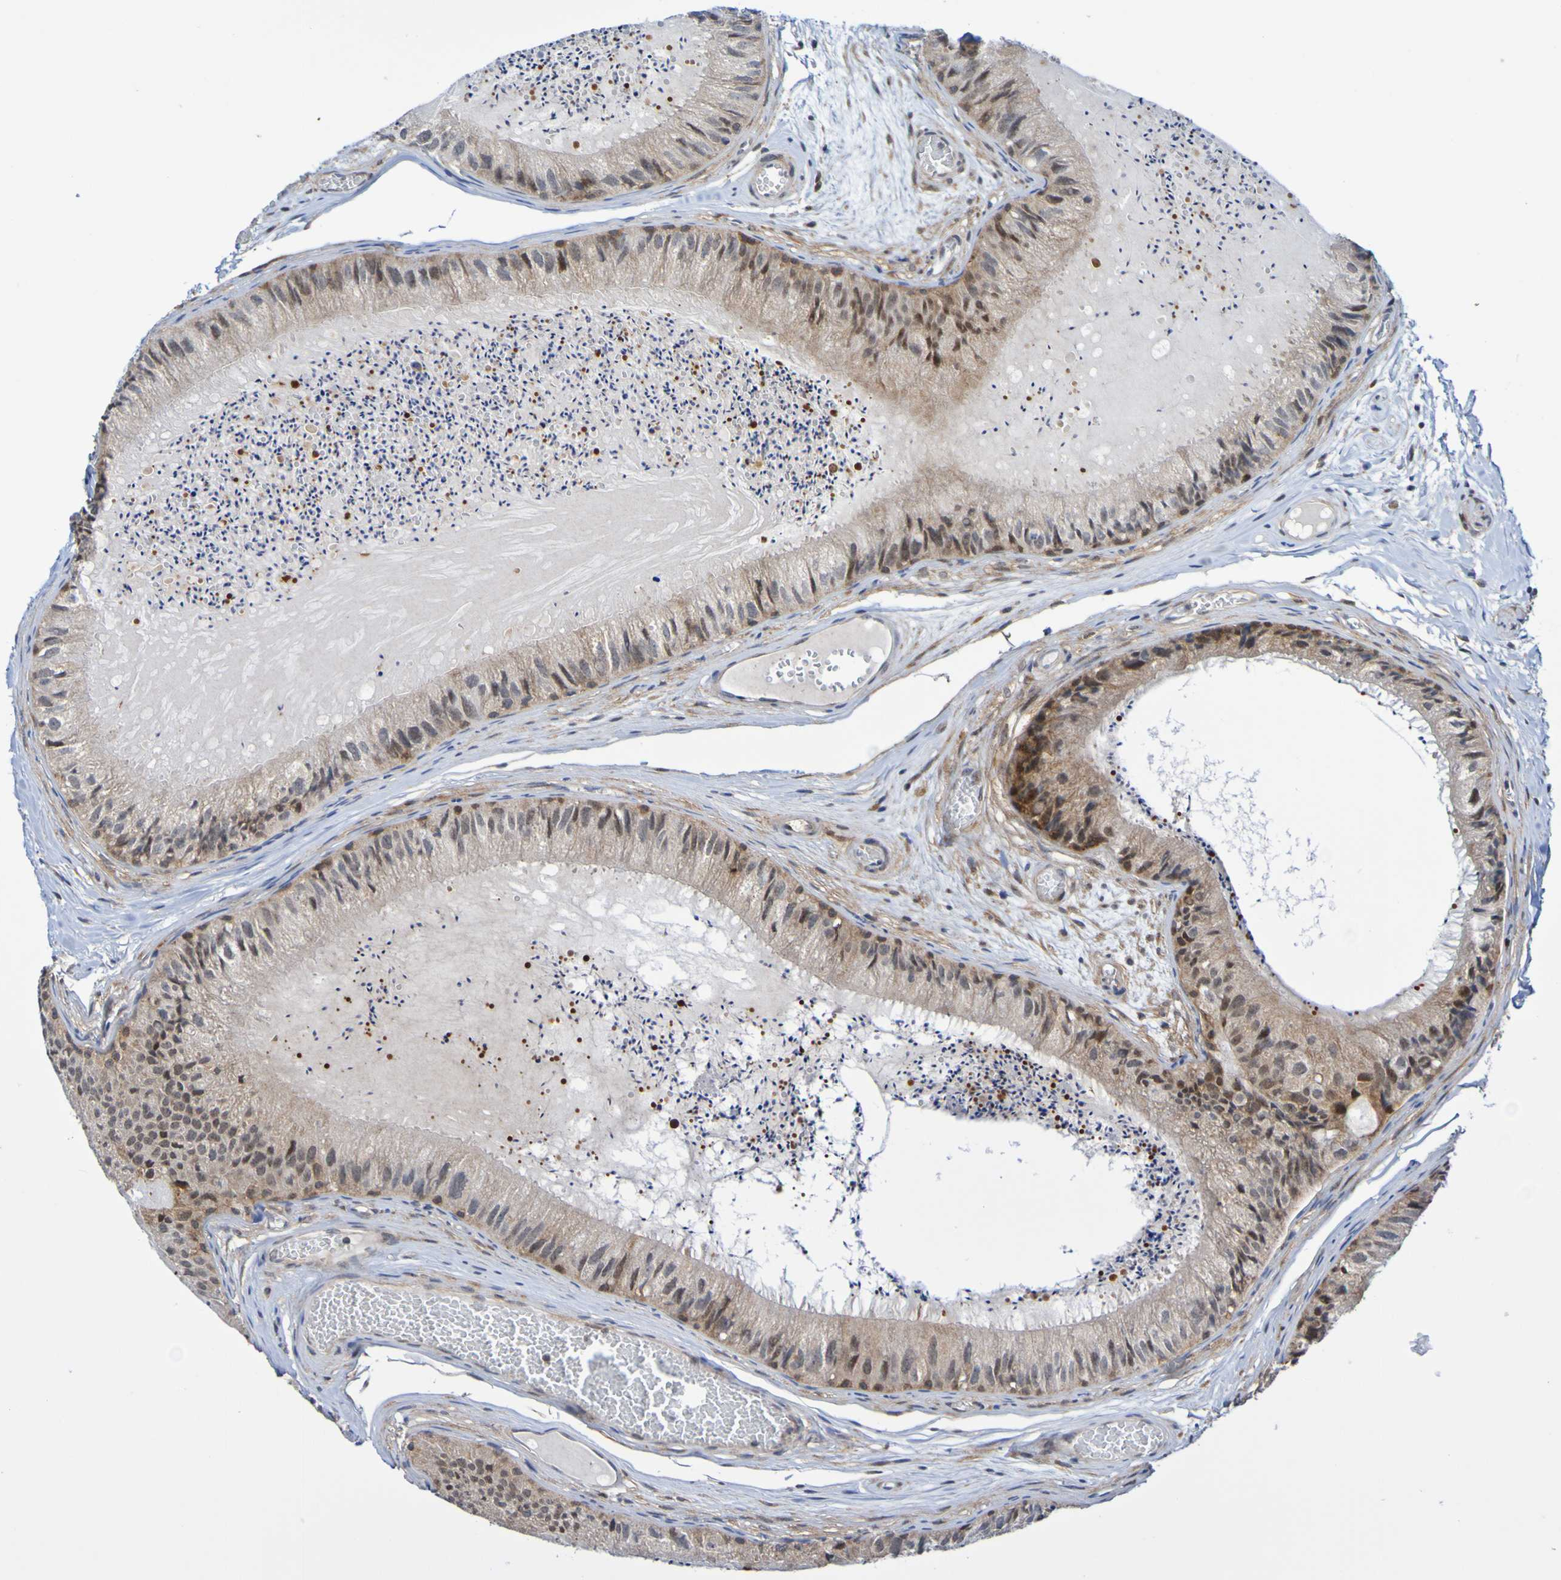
{"staining": {"intensity": "strong", "quantity": "25%-75%", "location": "cytoplasmic/membranous"}, "tissue": "epididymis", "cell_type": "Glandular cells", "image_type": "normal", "snomed": [{"axis": "morphology", "description": "Normal tissue, NOS"}, {"axis": "topography", "description": "Epididymis"}], "caption": "About 25%-75% of glandular cells in unremarkable epididymis demonstrate strong cytoplasmic/membranous protein expression as visualized by brown immunohistochemical staining.", "gene": "ATIC", "patient": {"sex": "male", "age": 31}}